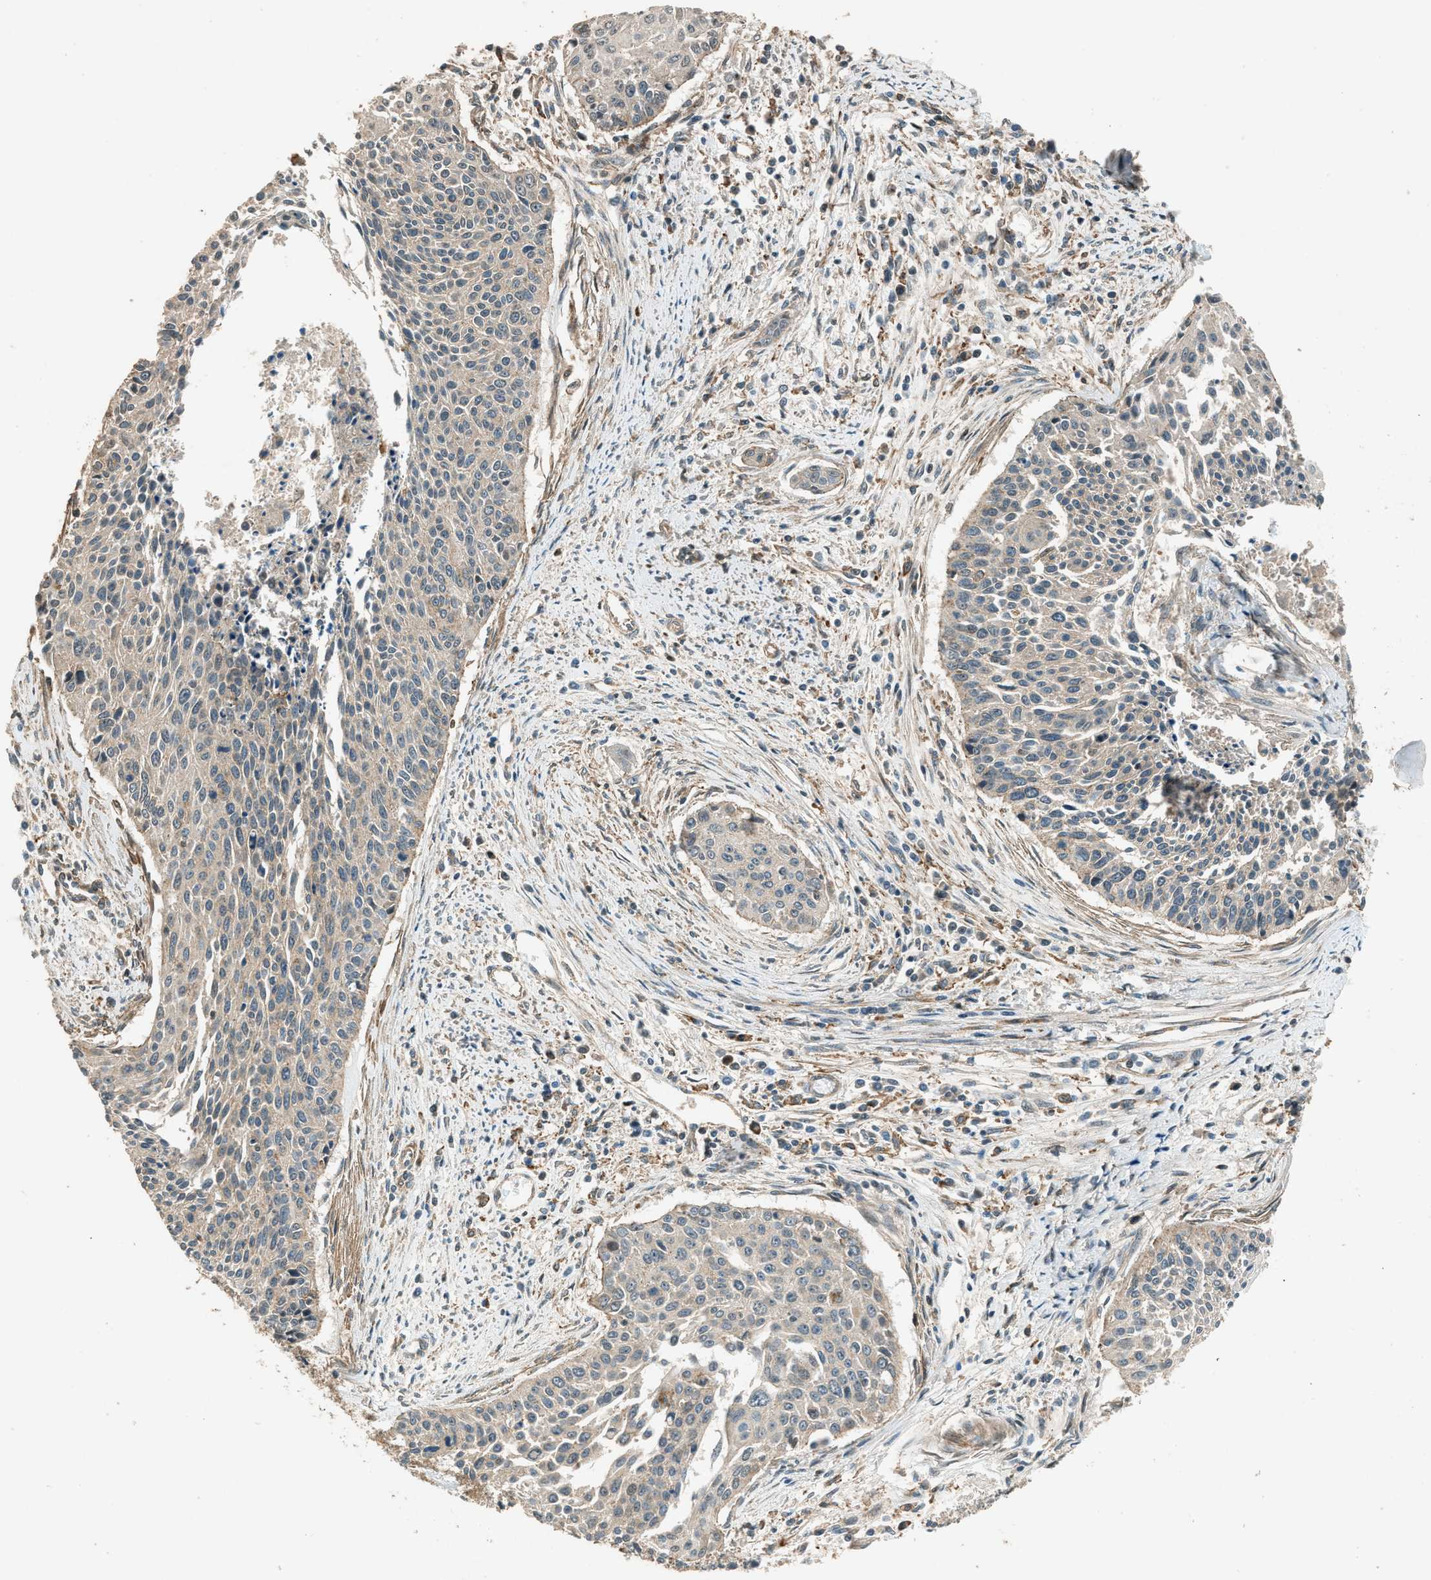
{"staining": {"intensity": "weak", "quantity": "25%-75%", "location": "cytoplasmic/membranous"}, "tissue": "cervical cancer", "cell_type": "Tumor cells", "image_type": "cancer", "snomed": [{"axis": "morphology", "description": "Squamous cell carcinoma, NOS"}, {"axis": "topography", "description": "Cervix"}], "caption": "Cervical cancer was stained to show a protein in brown. There is low levels of weak cytoplasmic/membranous positivity in approximately 25%-75% of tumor cells.", "gene": "ARHGEF11", "patient": {"sex": "female", "age": 55}}